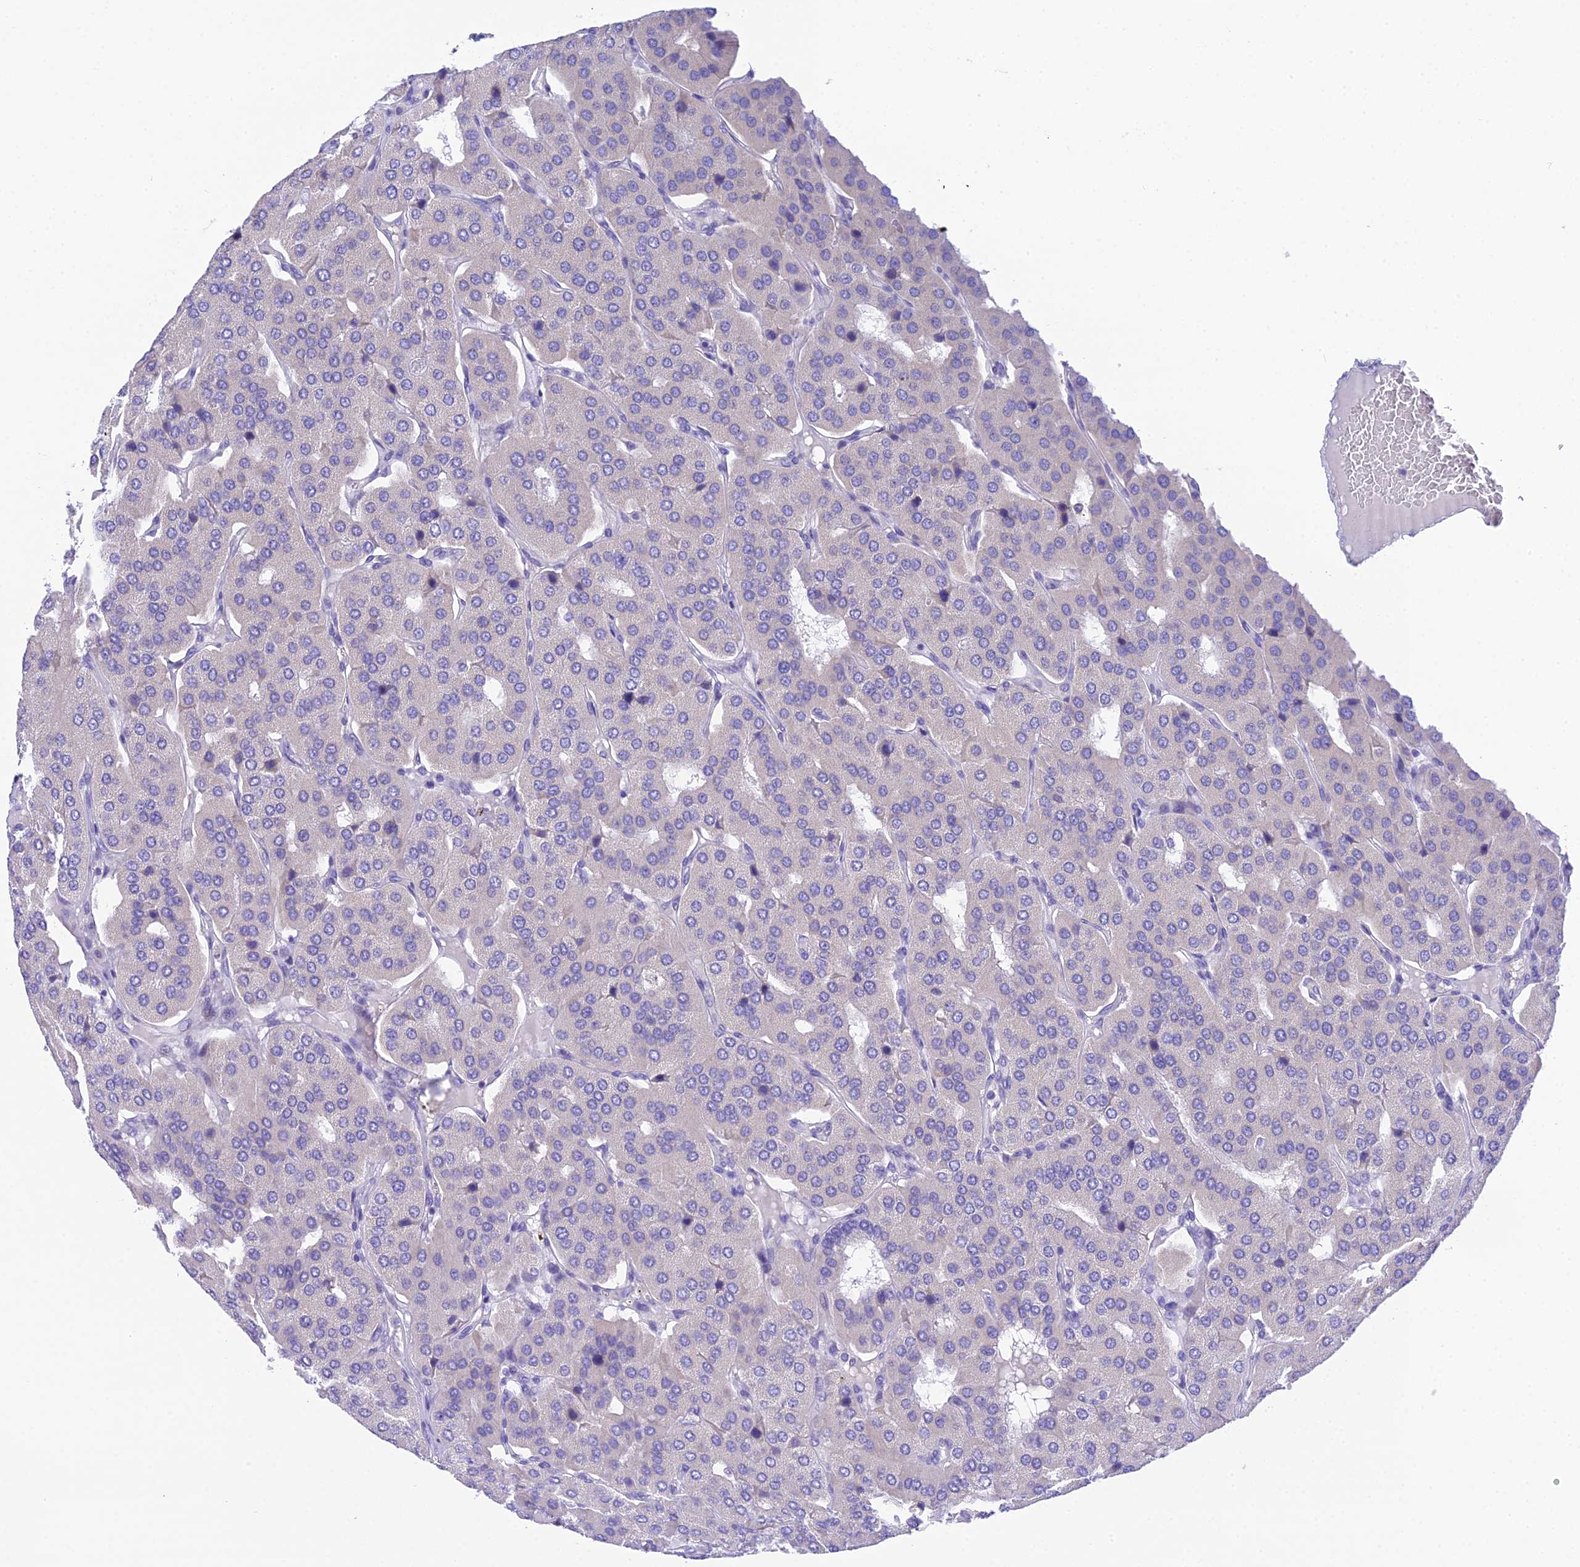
{"staining": {"intensity": "negative", "quantity": "none", "location": "none"}, "tissue": "parathyroid gland", "cell_type": "Glandular cells", "image_type": "normal", "snomed": [{"axis": "morphology", "description": "Normal tissue, NOS"}, {"axis": "morphology", "description": "Adenoma, NOS"}, {"axis": "topography", "description": "Parathyroid gland"}], "caption": "The immunohistochemistry micrograph has no significant positivity in glandular cells of parathyroid gland. Brightfield microscopy of immunohistochemistry stained with DAB (3,3'-diaminobenzidine) (brown) and hematoxylin (blue), captured at high magnification.", "gene": "KIAA0408", "patient": {"sex": "female", "age": 86}}